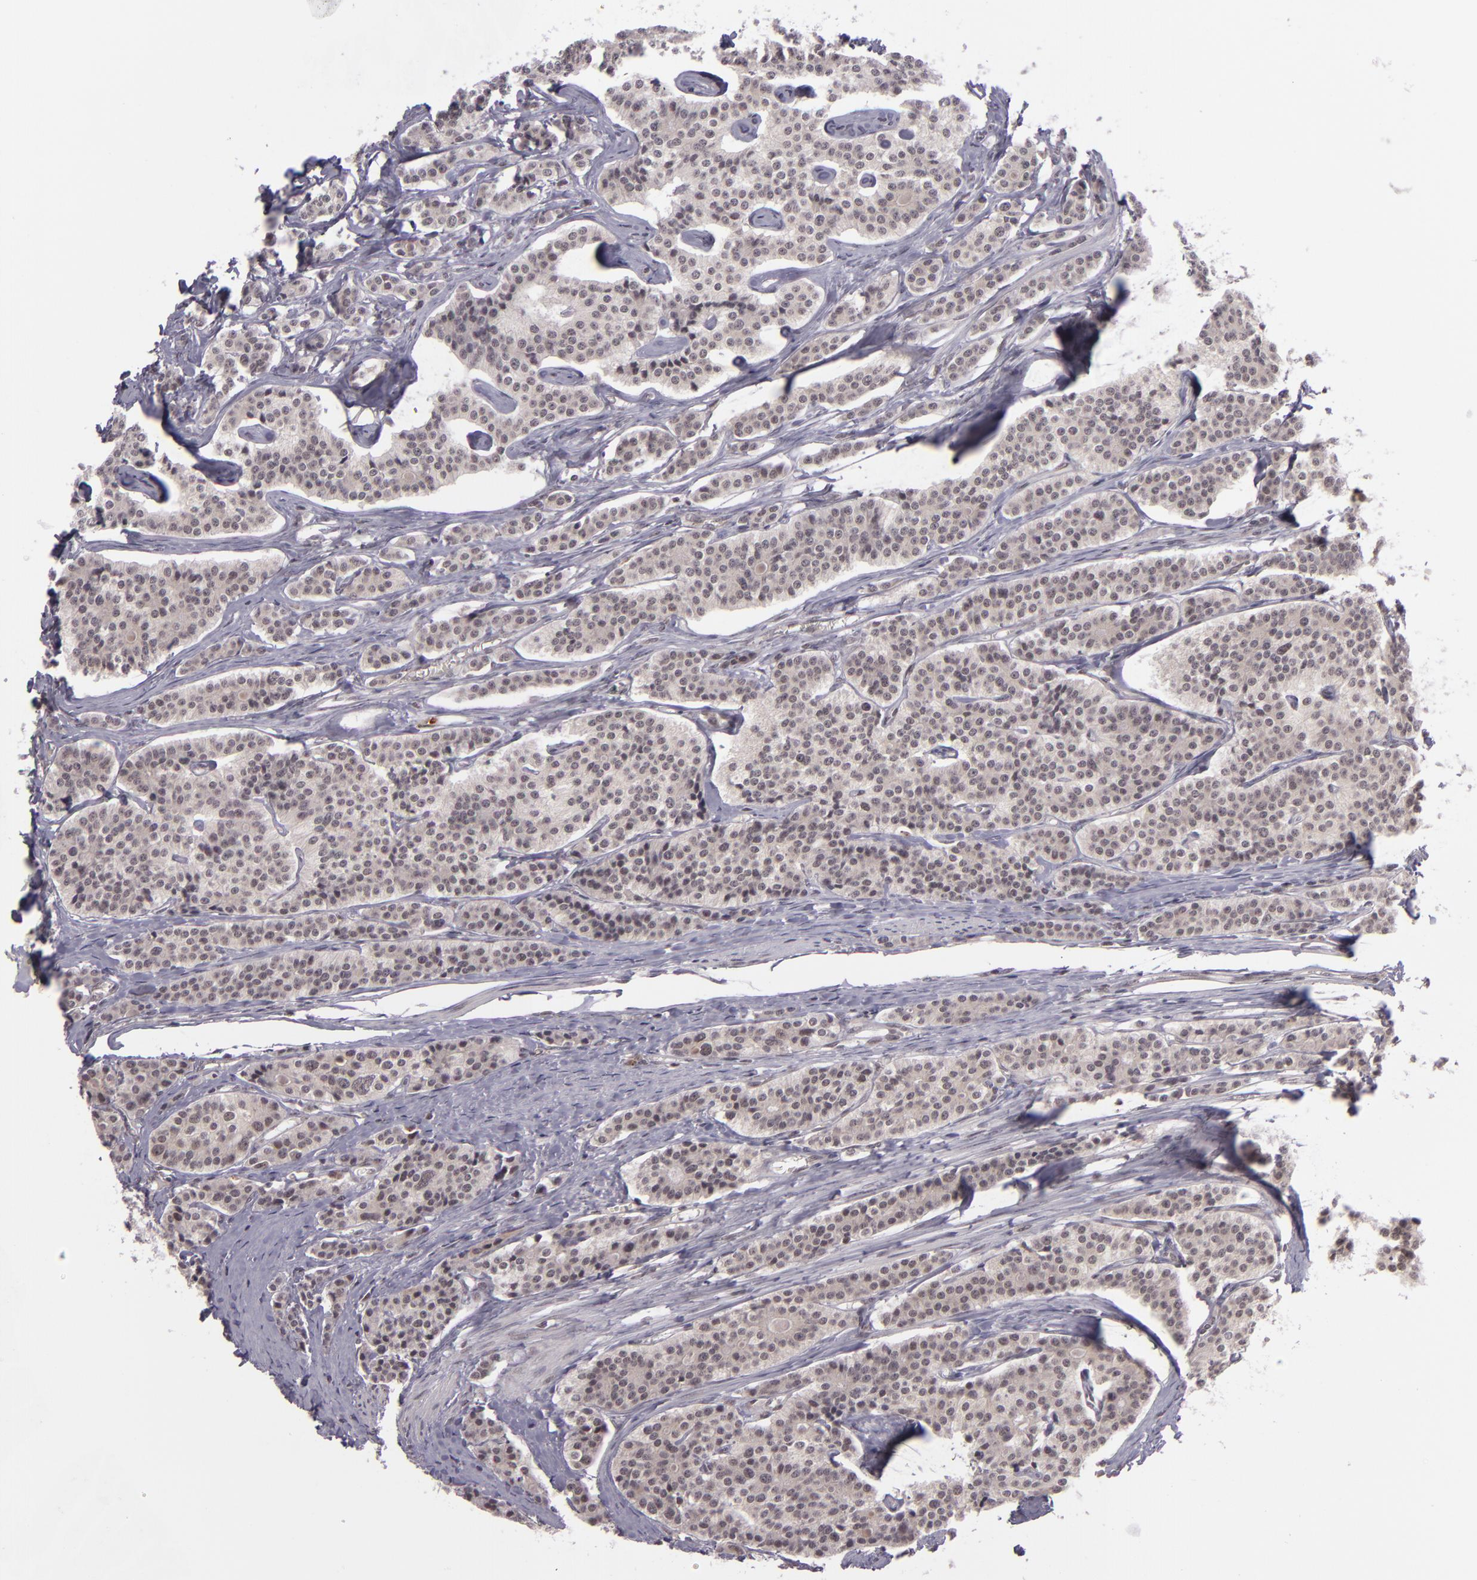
{"staining": {"intensity": "weak", "quantity": "<25%", "location": "nuclear"}, "tissue": "carcinoid", "cell_type": "Tumor cells", "image_type": "cancer", "snomed": [{"axis": "morphology", "description": "Carcinoid, malignant, NOS"}, {"axis": "topography", "description": "Small intestine"}], "caption": "Immunohistochemistry (IHC) image of carcinoid stained for a protein (brown), which reveals no staining in tumor cells.", "gene": "ZFX", "patient": {"sex": "male", "age": 63}}